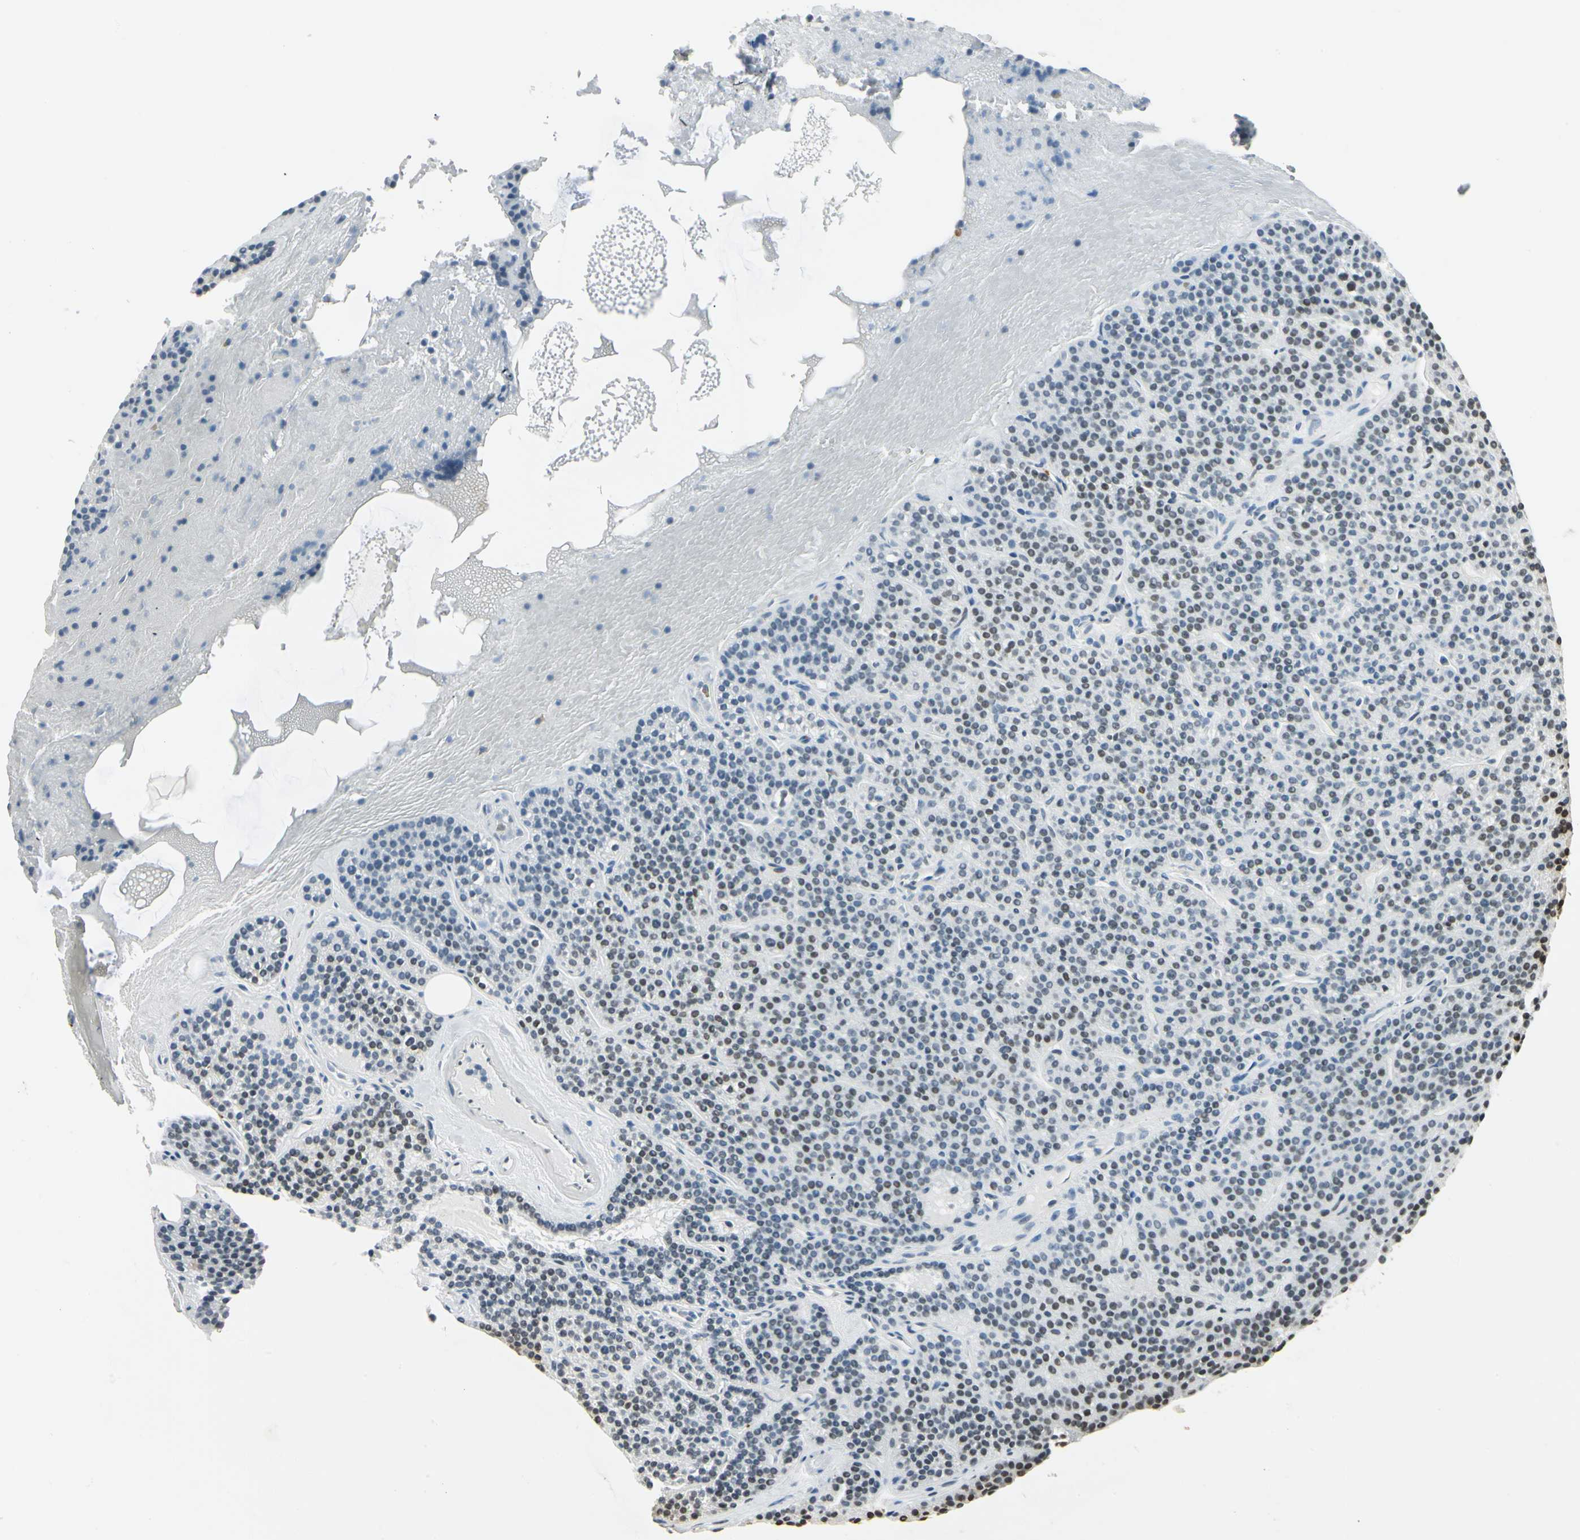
{"staining": {"intensity": "moderate", "quantity": ">75%", "location": "nuclear"}, "tissue": "parathyroid gland", "cell_type": "Glandular cells", "image_type": "normal", "snomed": [{"axis": "morphology", "description": "Normal tissue, NOS"}, {"axis": "topography", "description": "Parathyroid gland"}], "caption": "Approximately >75% of glandular cells in unremarkable parathyroid gland reveal moderate nuclear protein positivity as visualized by brown immunohistochemical staining.", "gene": "FANCG", "patient": {"sex": "female", "age": 29}}